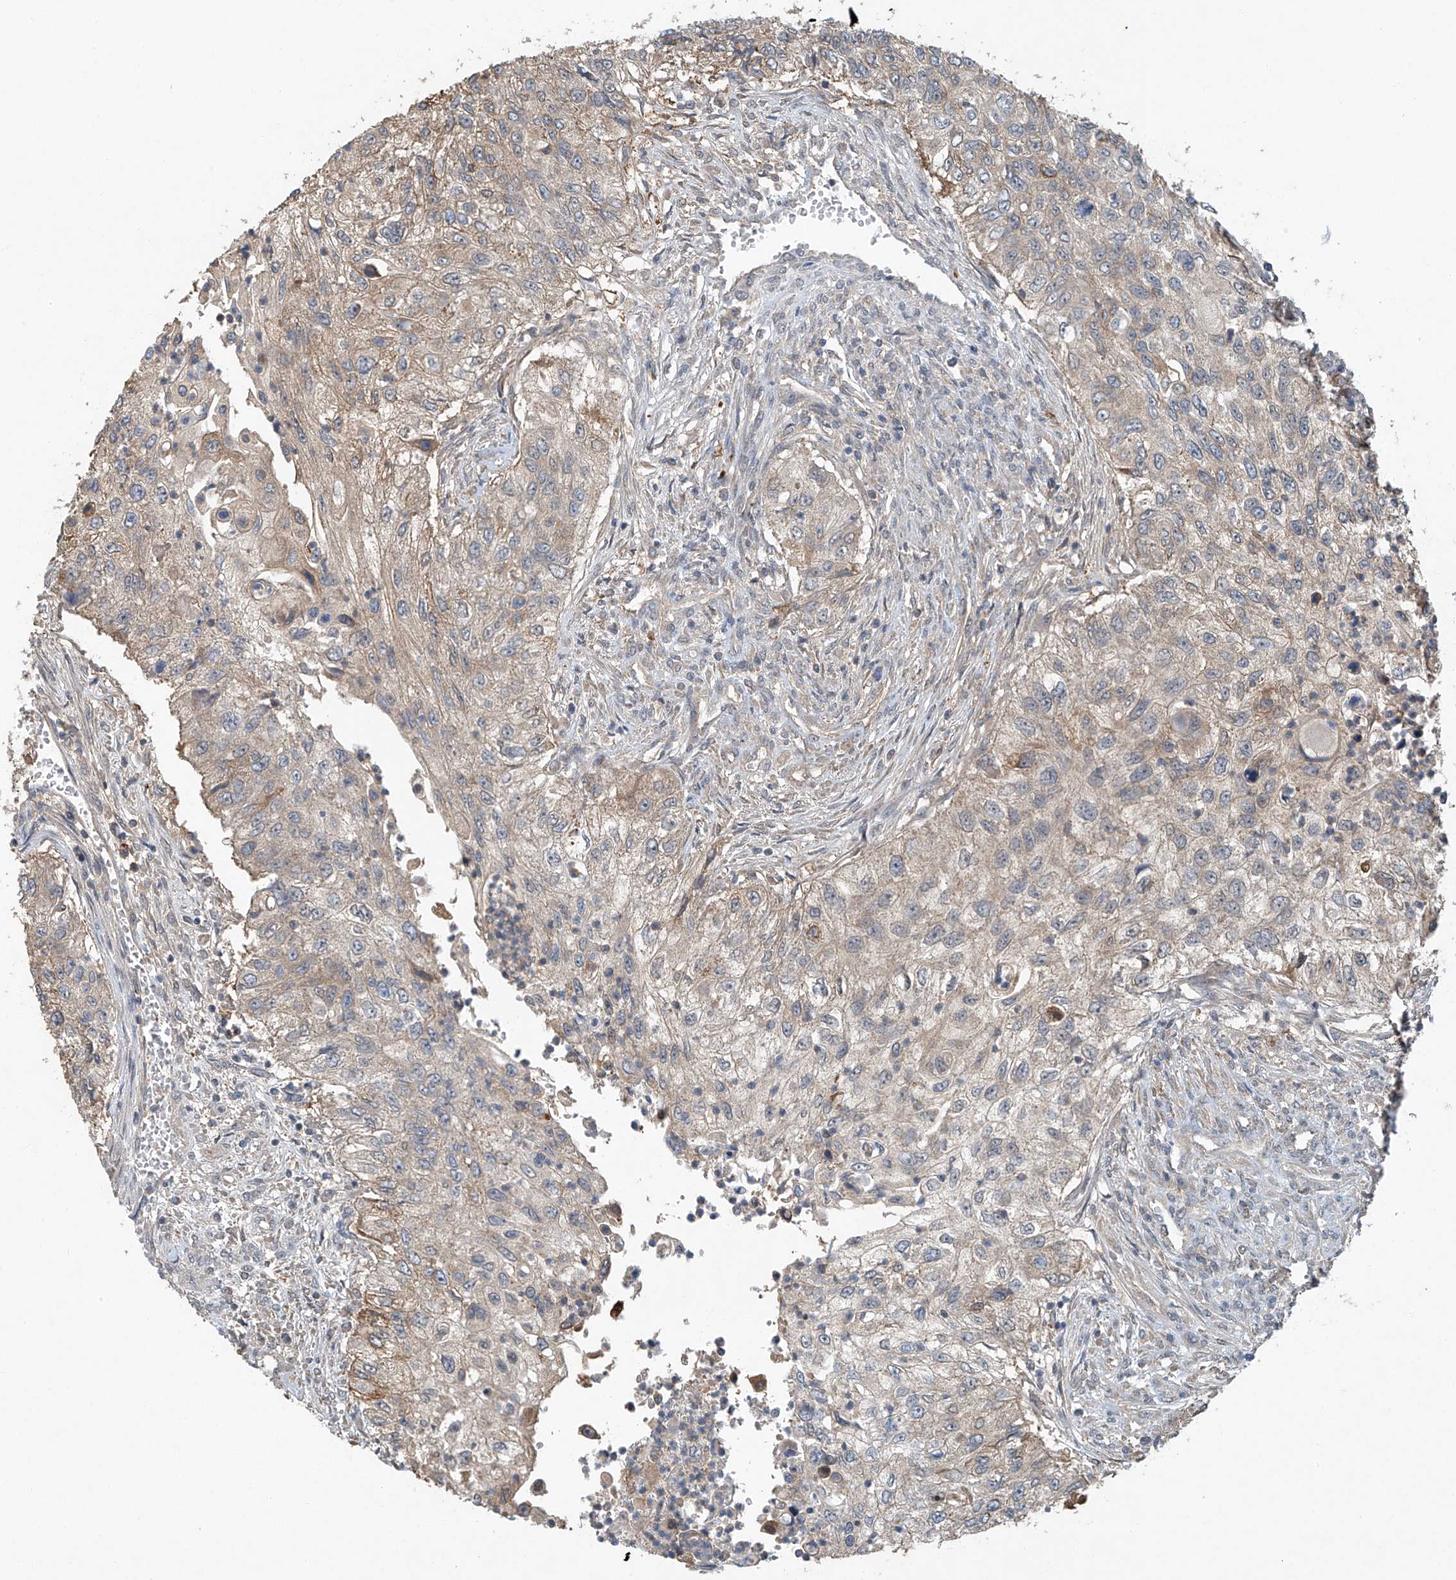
{"staining": {"intensity": "weak", "quantity": "25%-75%", "location": "cytoplasmic/membranous"}, "tissue": "urothelial cancer", "cell_type": "Tumor cells", "image_type": "cancer", "snomed": [{"axis": "morphology", "description": "Urothelial carcinoma, High grade"}, {"axis": "topography", "description": "Urinary bladder"}], "caption": "IHC histopathology image of human urothelial cancer stained for a protein (brown), which reveals low levels of weak cytoplasmic/membranous staining in about 25%-75% of tumor cells.", "gene": "TAF8", "patient": {"sex": "female", "age": 60}}